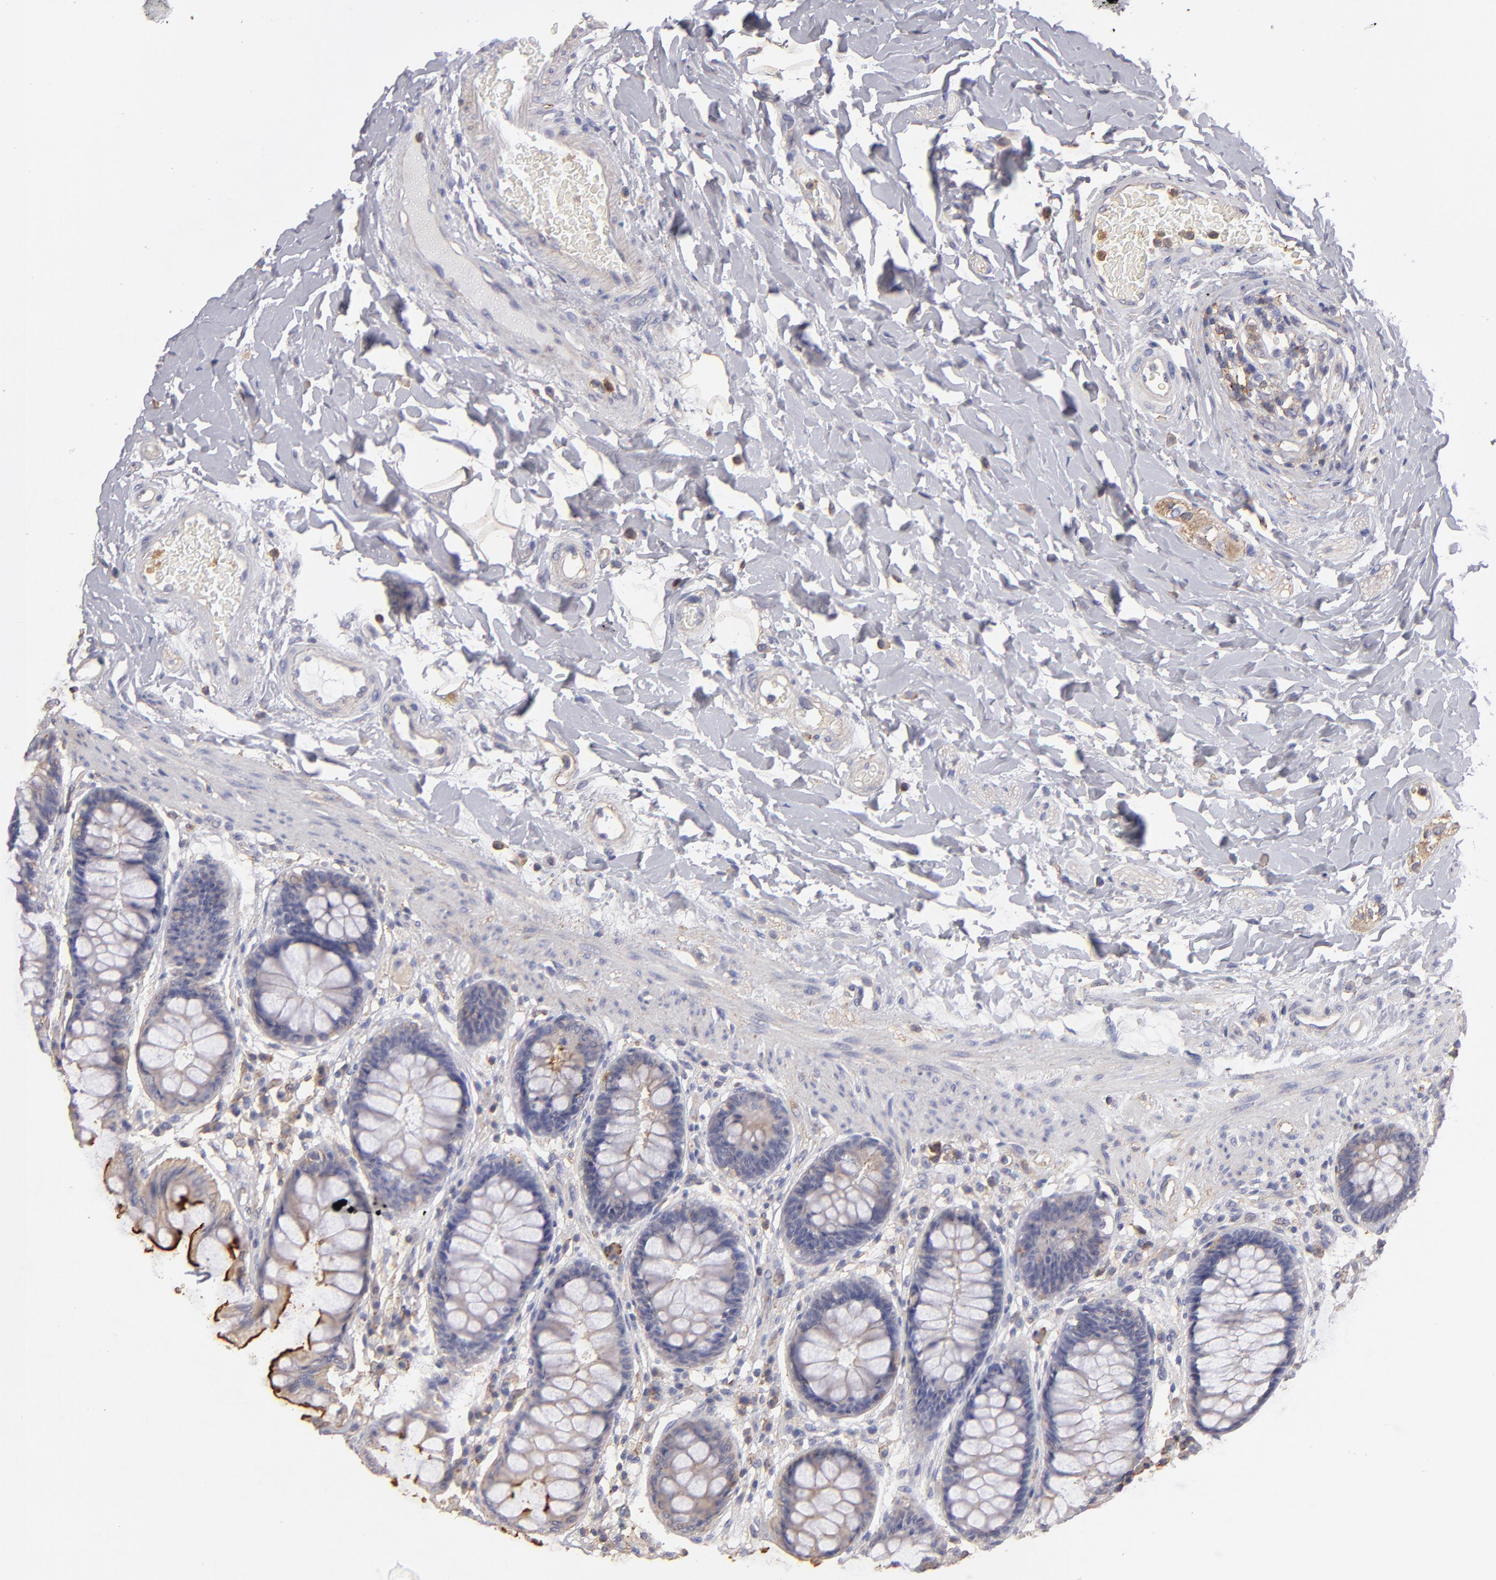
{"staining": {"intensity": "weak", "quantity": "25%-75%", "location": "cytoplasmic/membranous"}, "tissue": "rectum", "cell_type": "Glandular cells", "image_type": "normal", "snomed": [{"axis": "morphology", "description": "Normal tissue, NOS"}, {"axis": "topography", "description": "Rectum"}], "caption": "IHC staining of unremarkable rectum, which reveals low levels of weak cytoplasmic/membranous expression in about 25%-75% of glandular cells indicating weak cytoplasmic/membranous protein positivity. The staining was performed using DAB (brown) for protein detection and nuclei were counterstained in hematoxylin (blue).", "gene": "ABCB1", "patient": {"sex": "female", "age": 46}}